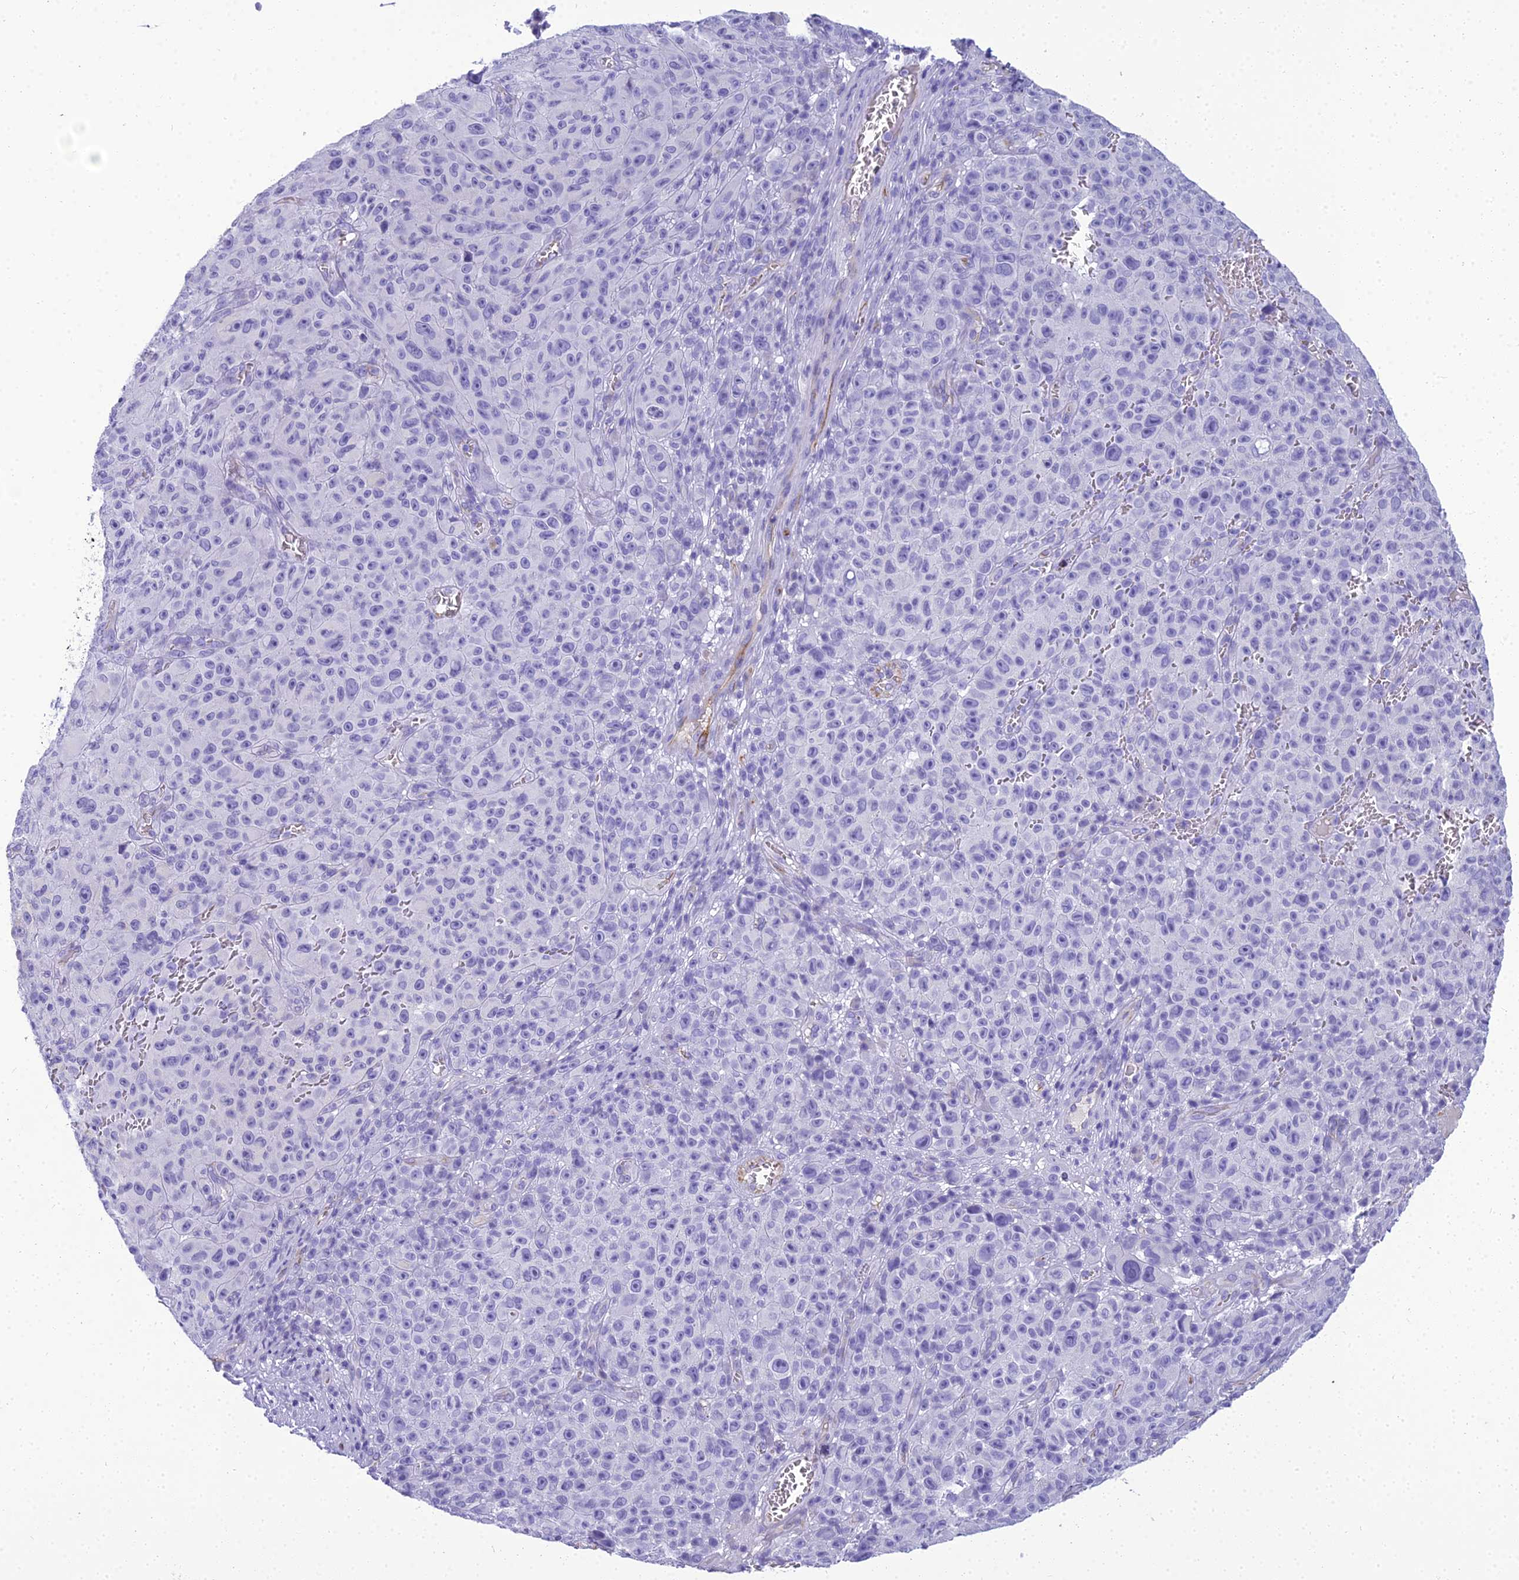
{"staining": {"intensity": "negative", "quantity": "none", "location": "none"}, "tissue": "melanoma", "cell_type": "Tumor cells", "image_type": "cancer", "snomed": [{"axis": "morphology", "description": "Malignant melanoma, NOS"}, {"axis": "topography", "description": "Skin"}], "caption": "Immunohistochemistry (IHC) of human malignant melanoma displays no expression in tumor cells. Brightfield microscopy of immunohistochemistry stained with DAB (brown) and hematoxylin (blue), captured at high magnification.", "gene": "NINJ1", "patient": {"sex": "female", "age": 82}}